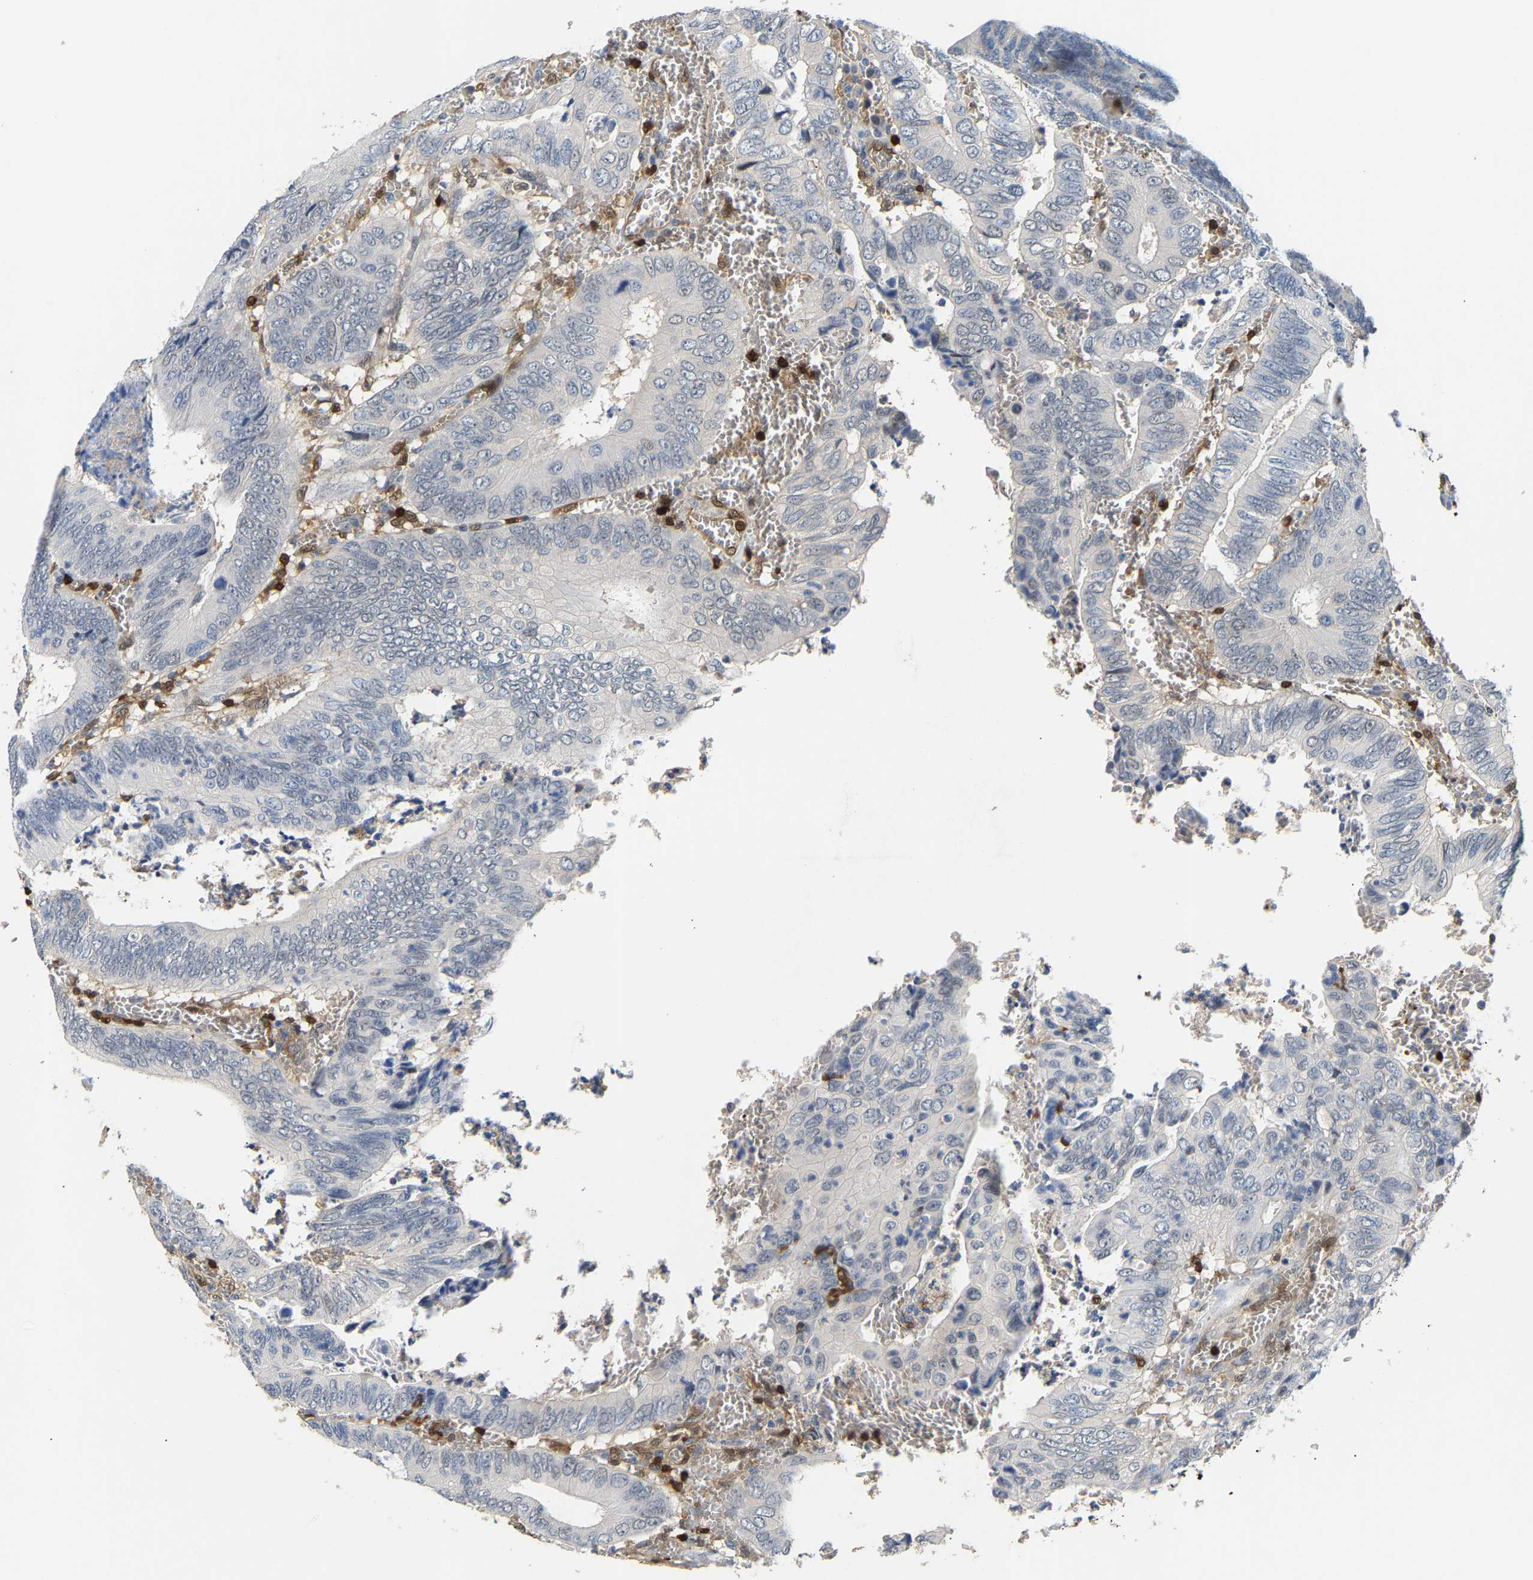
{"staining": {"intensity": "negative", "quantity": "none", "location": "none"}, "tissue": "colorectal cancer", "cell_type": "Tumor cells", "image_type": "cancer", "snomed": [{"axis": "morphology", "description": "Inflammation, NOS"}, {"axis": "morphology", "description": "Adenocarcinoma, NOS"}, {"axis": "topography", "description": "Colon"}], "caption": "Colorectal adenocarcinoma was stained to show a protein in brown. There is no significant positivity in tumor cells.", "gene": "GIMAP7", "patient": {"sex": "male", "age": 72}}